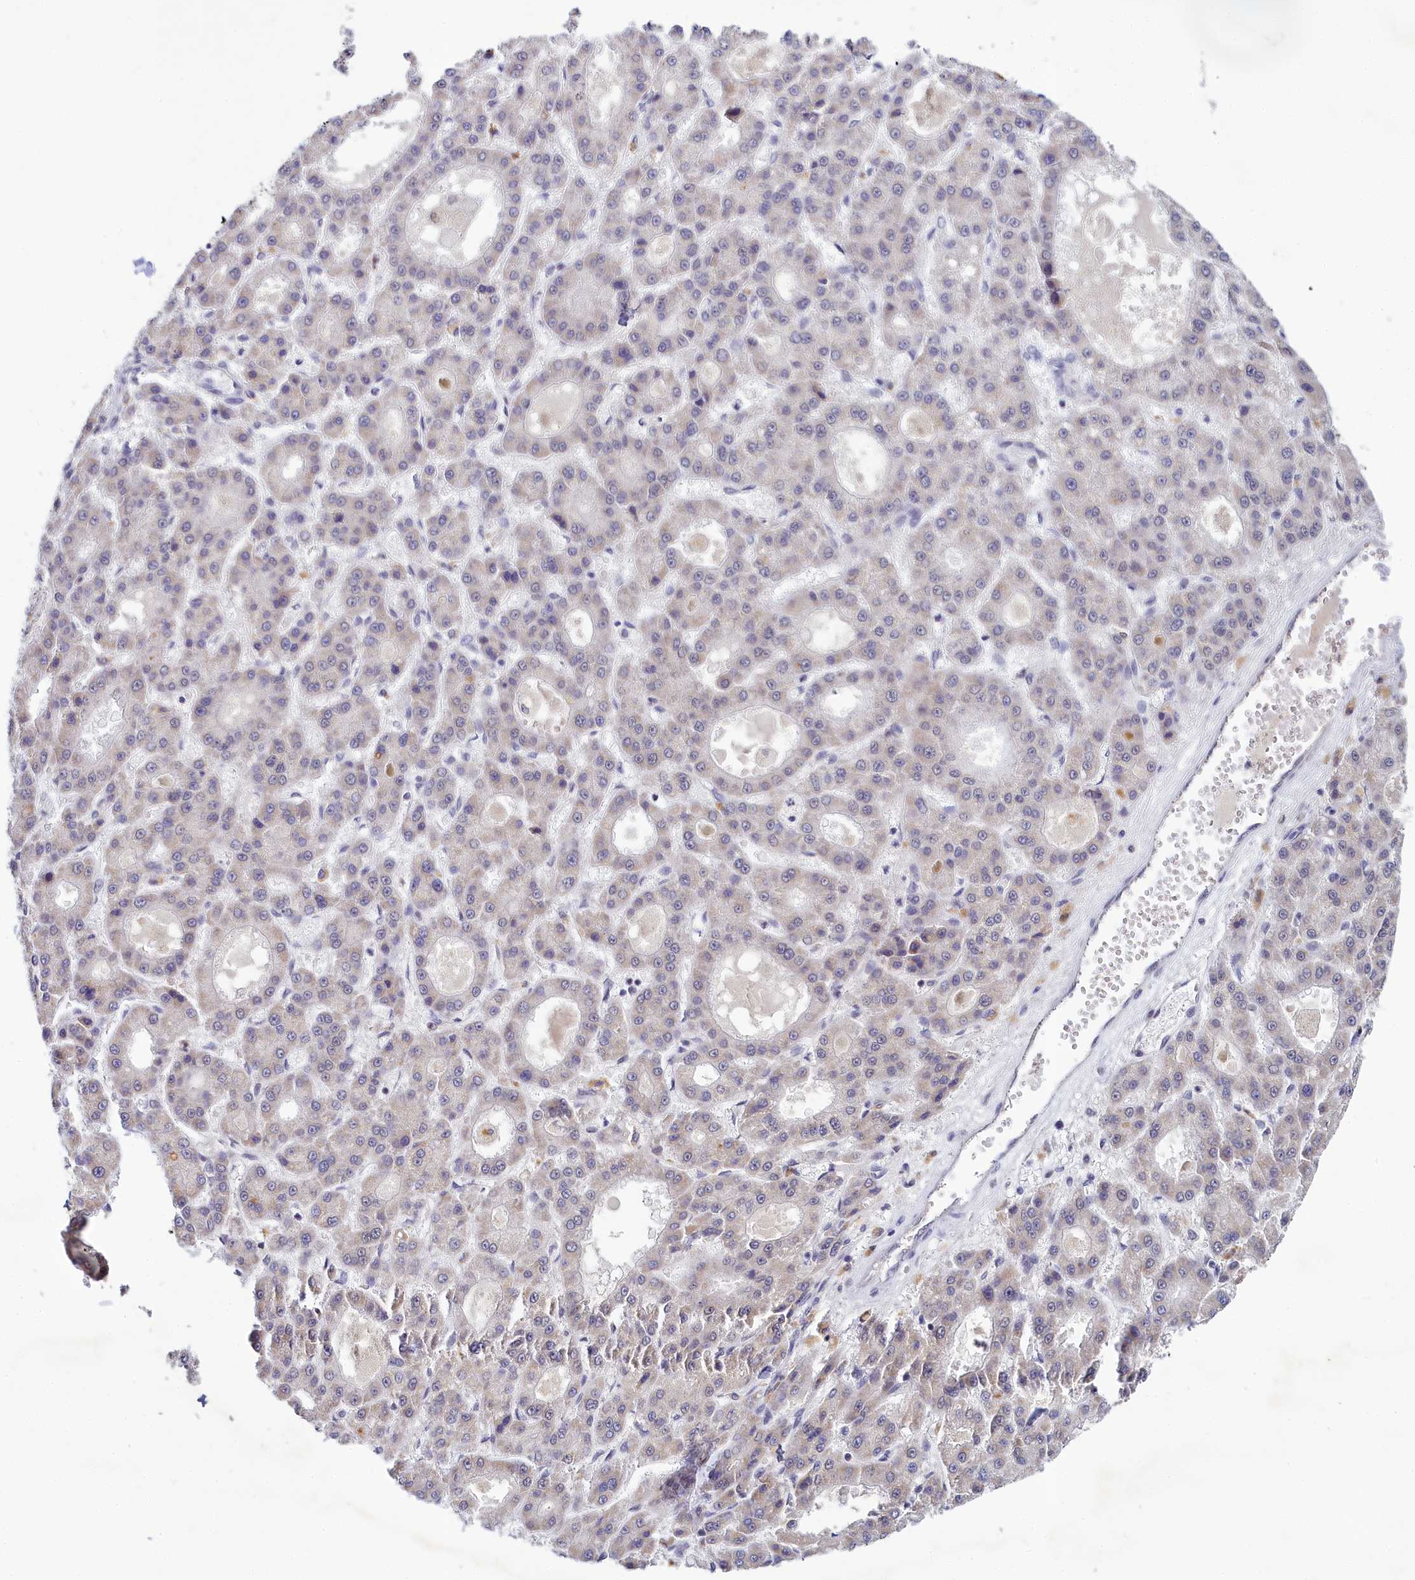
{"staining": {"intensity": "negative", "quantity": "none", "location": "none"}, "tissue": "liver cancer", "cell_type": "Tumor cells", "image_type": "cancer", "snomed": [{"axis": "morphology", "description": "Carcinoma, Hepatocellular, NOS"}, {"axis": "topography", "description": "Liver"}], "caption": "Human hepatocellular carcinoma (liver) stained for a protein using immunohistochemistry (IHC) exhibits no staining in tumor cells.", "gene": "PPHLN1", "patient": {"sex": "male", "age": 70}}